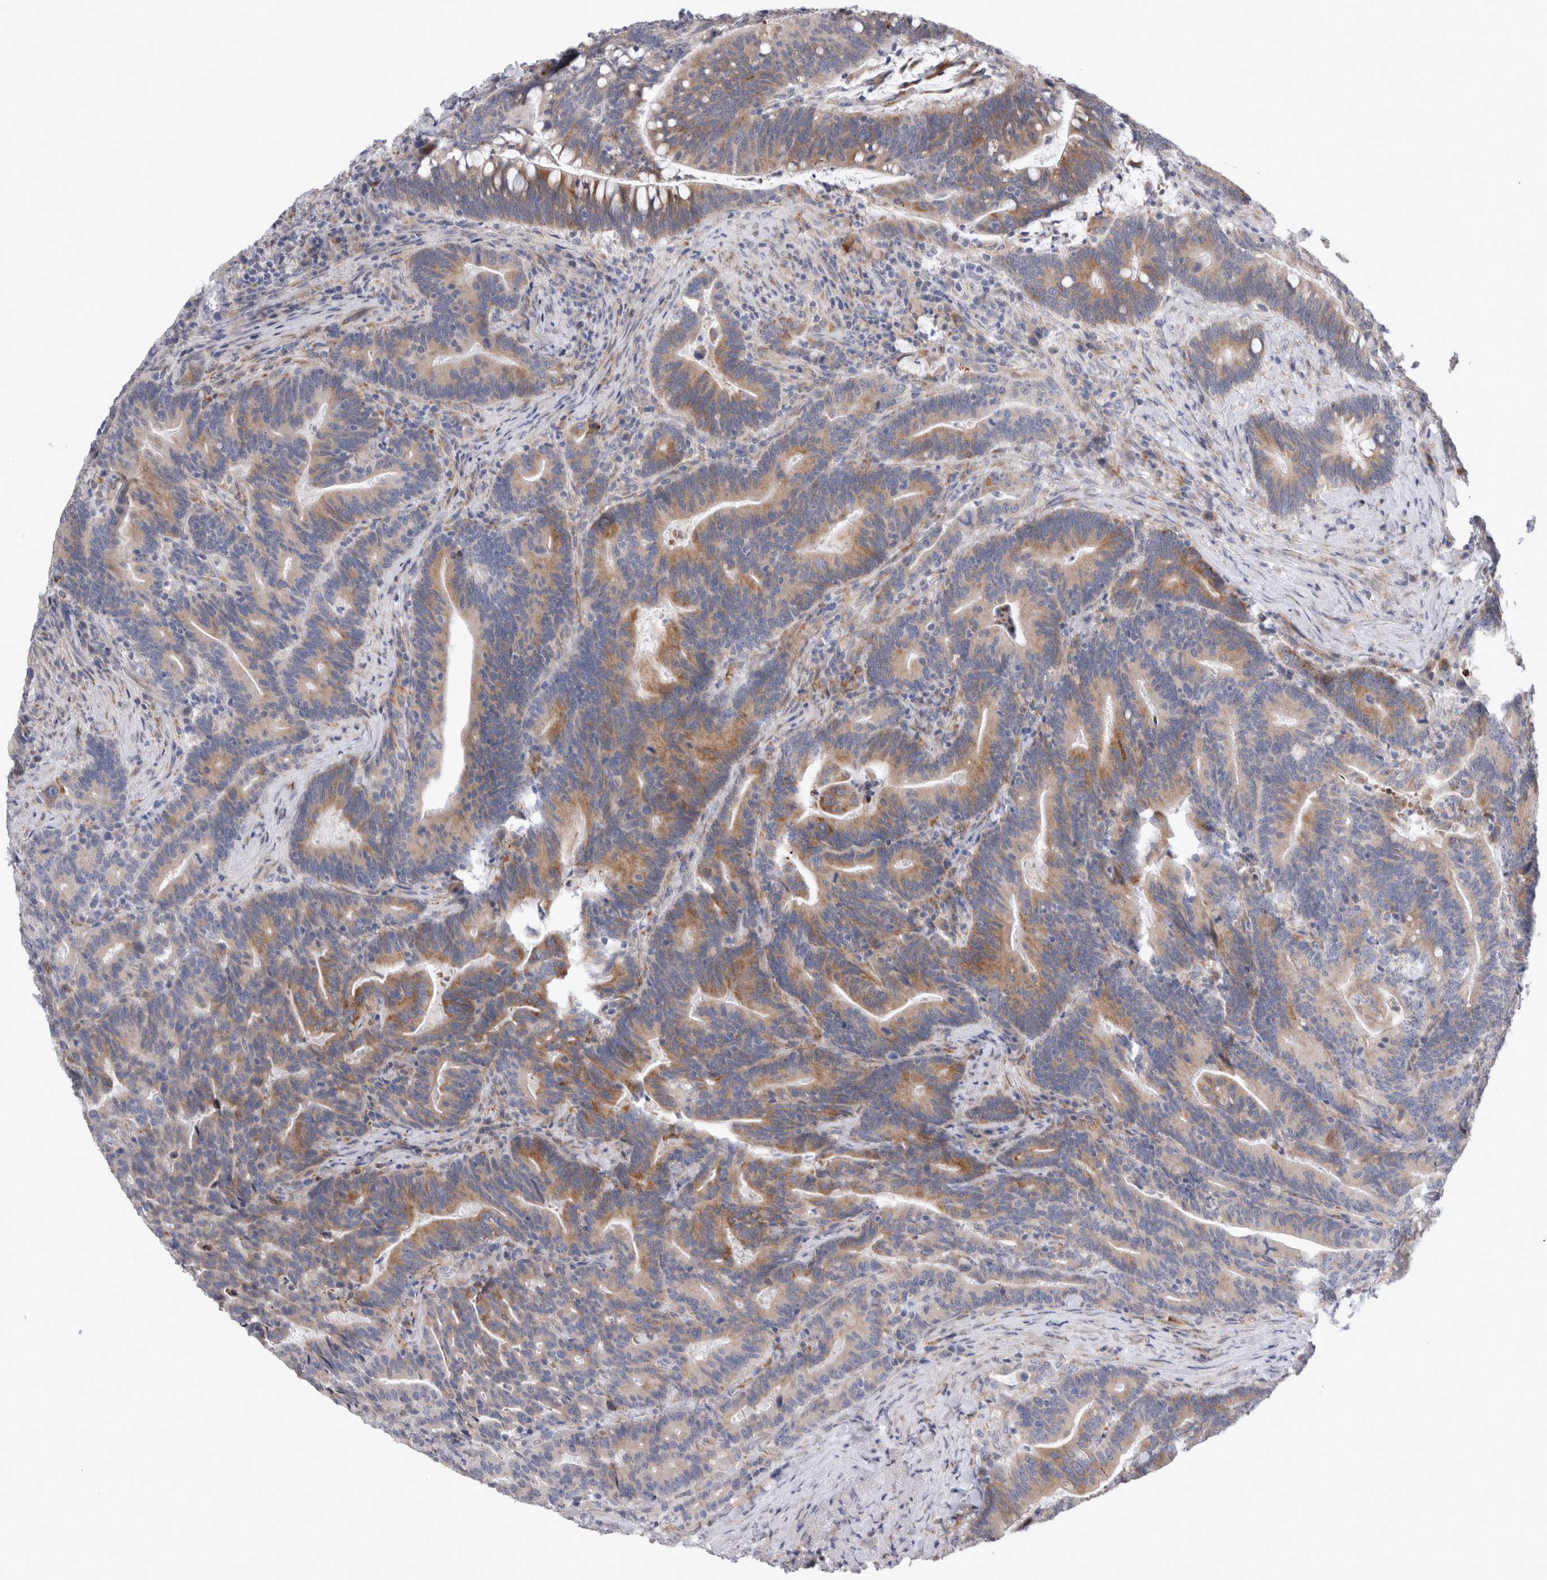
{"staining": {"intensity": "moderate", "quantity": "25%-75%", "location": "cytoplasmic/membranous"}, "tissue": "colorectal cancer", "cell_type": "Tumor cells", "image_type": "cancer", "snomed": [{"axis": "morphology", "description": "Adenocarcinoma, NOS"}, {"axis": "topography", "description": "Colon"}], "caption": "Immunohistochemical staining of adenocarcinoma (colorectal) displays moderate cytoplasmic/membranous protein staining in approximately 25%-75% of tumor cells. The protein is shown in brown color, while the nuclei are stained blue.", "gene": "TRMT9B", "patient": {"sex": "female", "age": 66}}